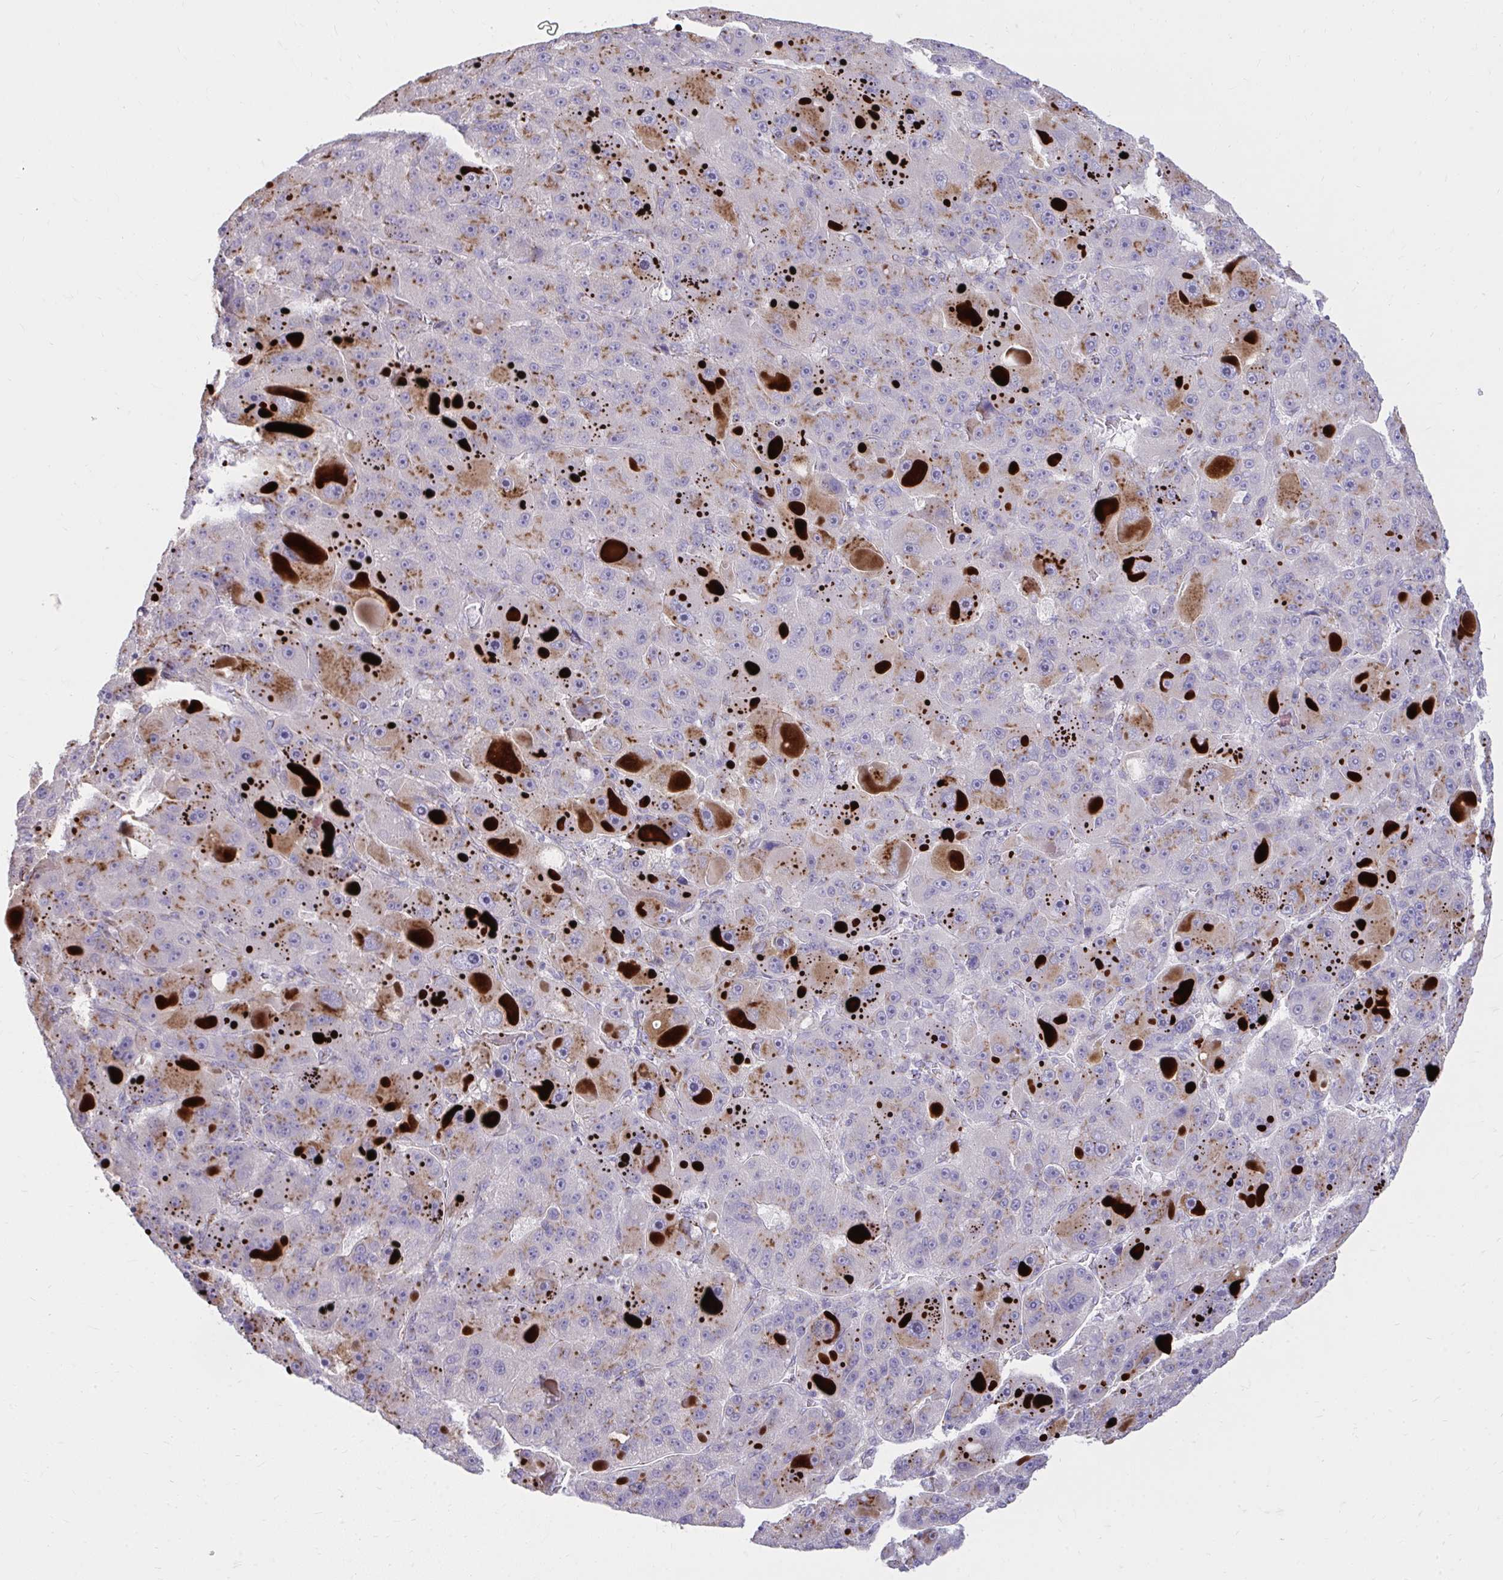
{"staining": {"intensity": "negative", "quantity": "none", "location": "none"}, "tissue": "liver cancer", "cell_type": "Tumor cells", "image_type": "cancer", "snomed": [{"axis": "morphology", "description": "Carcinoma, Hepatocellular, NOS"}, {"axis": "topography", "description": "Liver"}], "caption": "A micrograph of liver cancer (hepatocellular carcinoma) stained for a protein reveals no brown staining in tumor cells.", "gene": "RAB6B", "patient": {"sex": "male", "age": 76}}